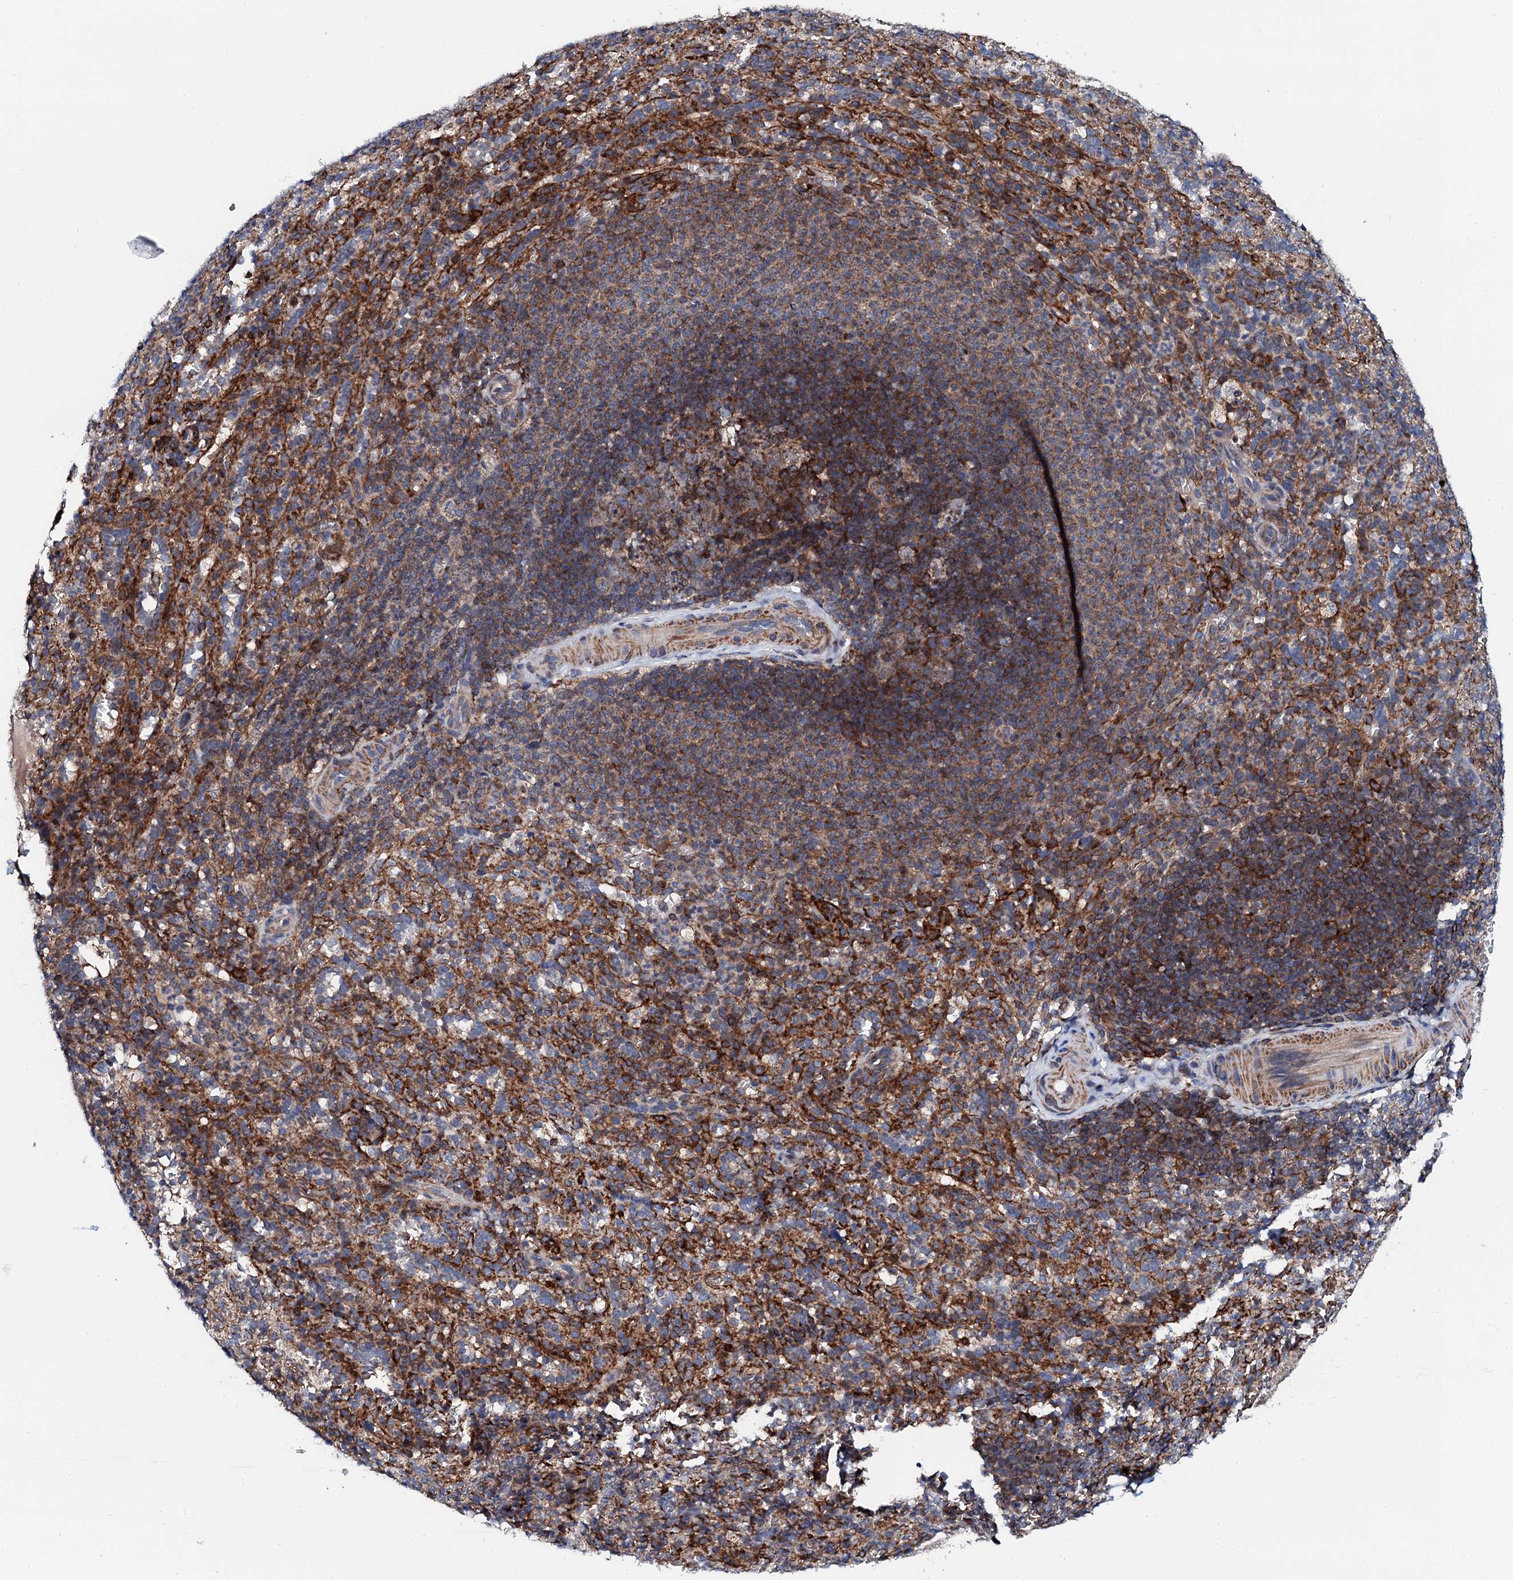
{"staining": {"intensity": "strong", "quantity": "25%-75%", "location": "cytoplasmic/membranous"}, "tissue": "spleen", "cell_type": "Cells in red pulp", "image_type": "normal", "snomed": [{"axis": "morphology", "description": "Normal tissue, NOS"}, {"axis": "topography", "description": "Spleen"}], "caption": "A high amount of strong cytoplasmic/membranous expression is seen in about 25%-75% of cells in red pulp in normal spleen.", "gene": "COG4", "patient": {"sex": "female", "age": 21}}